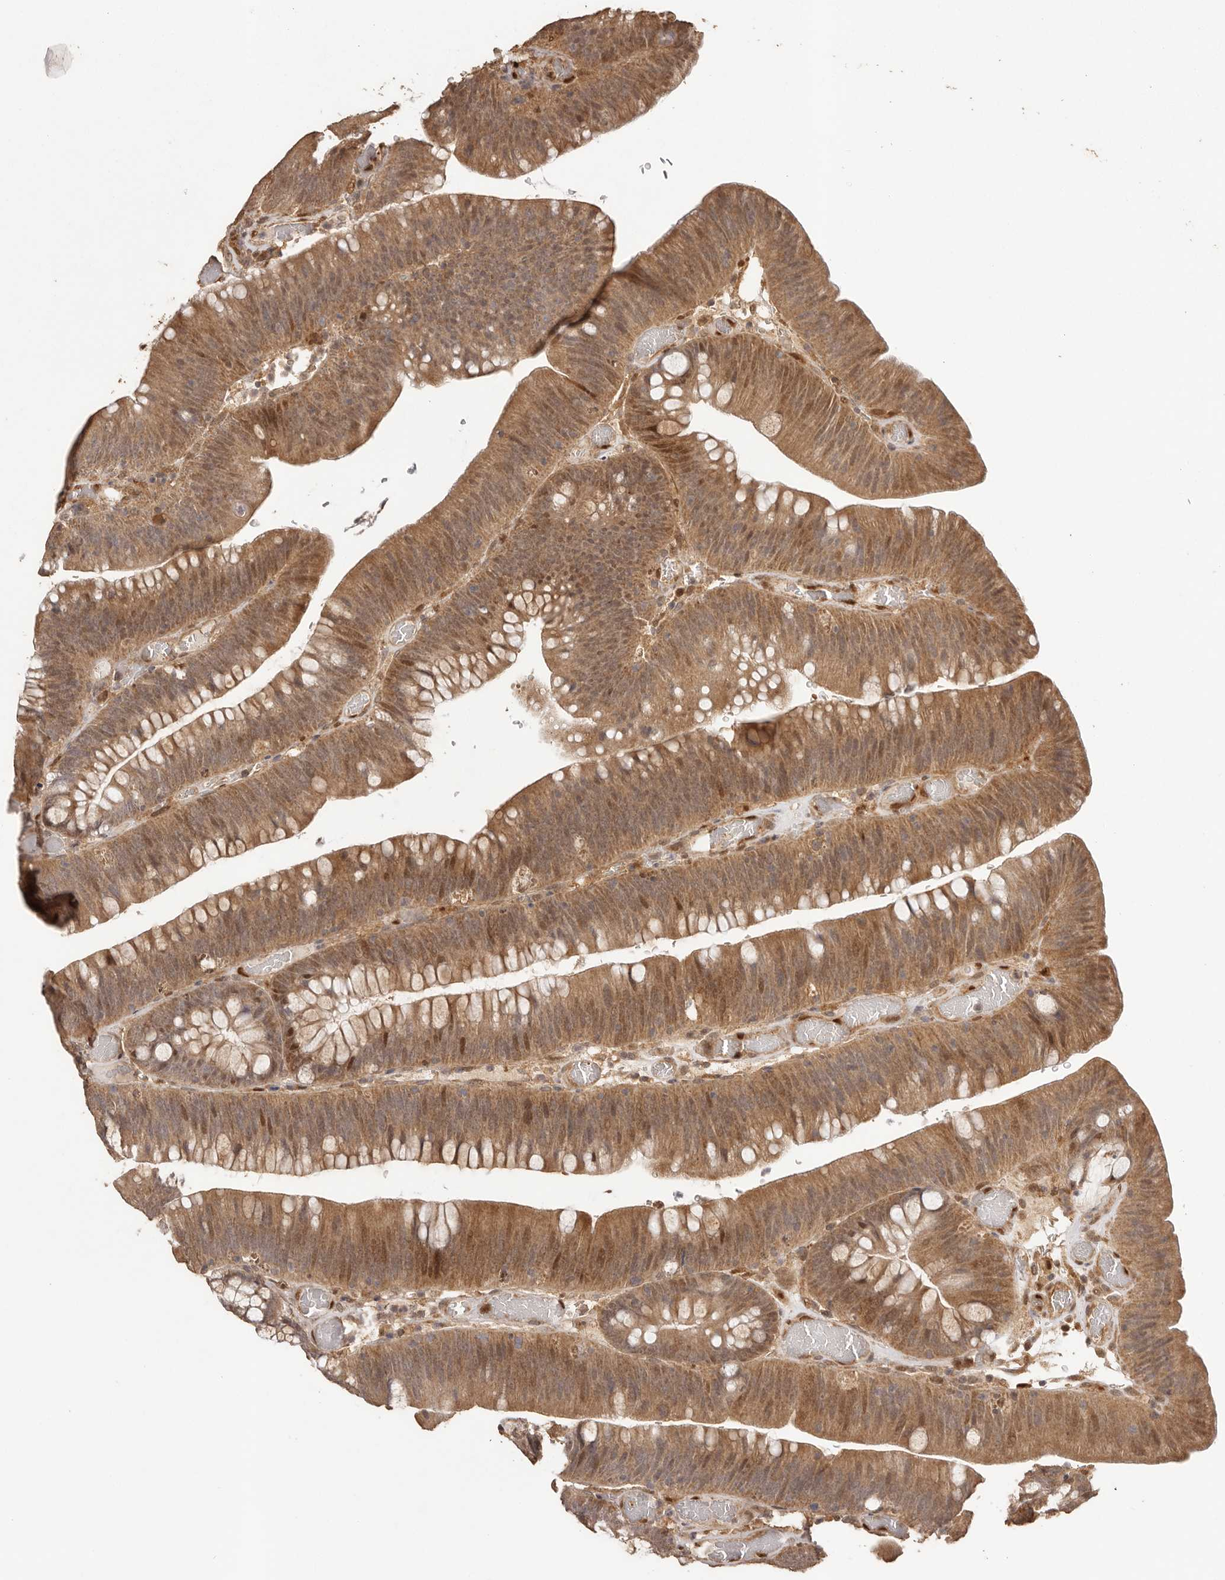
{"staining": {"intensity": "moderate", "quantity": ">75%", "location": "cytoplasmic/membranous,nuclear"}, "tissue": "colorectal cancer", "cell_type": "Tumor cells", "image_type": "cancer", "snomed": [{"axis": "morphology", "description": "Normal tissue, NOS"}, {"axis": "topography", "description": "Colon"}], "caption": "Immunohistochemical staining of colorectal cancer reveals medium levels of moderate cytoplasmic/membranous and nuclear protein expression in about >75% of tumor cells.", "gene": "UBR2", "patient": {"sex": "female", "age": 82}}